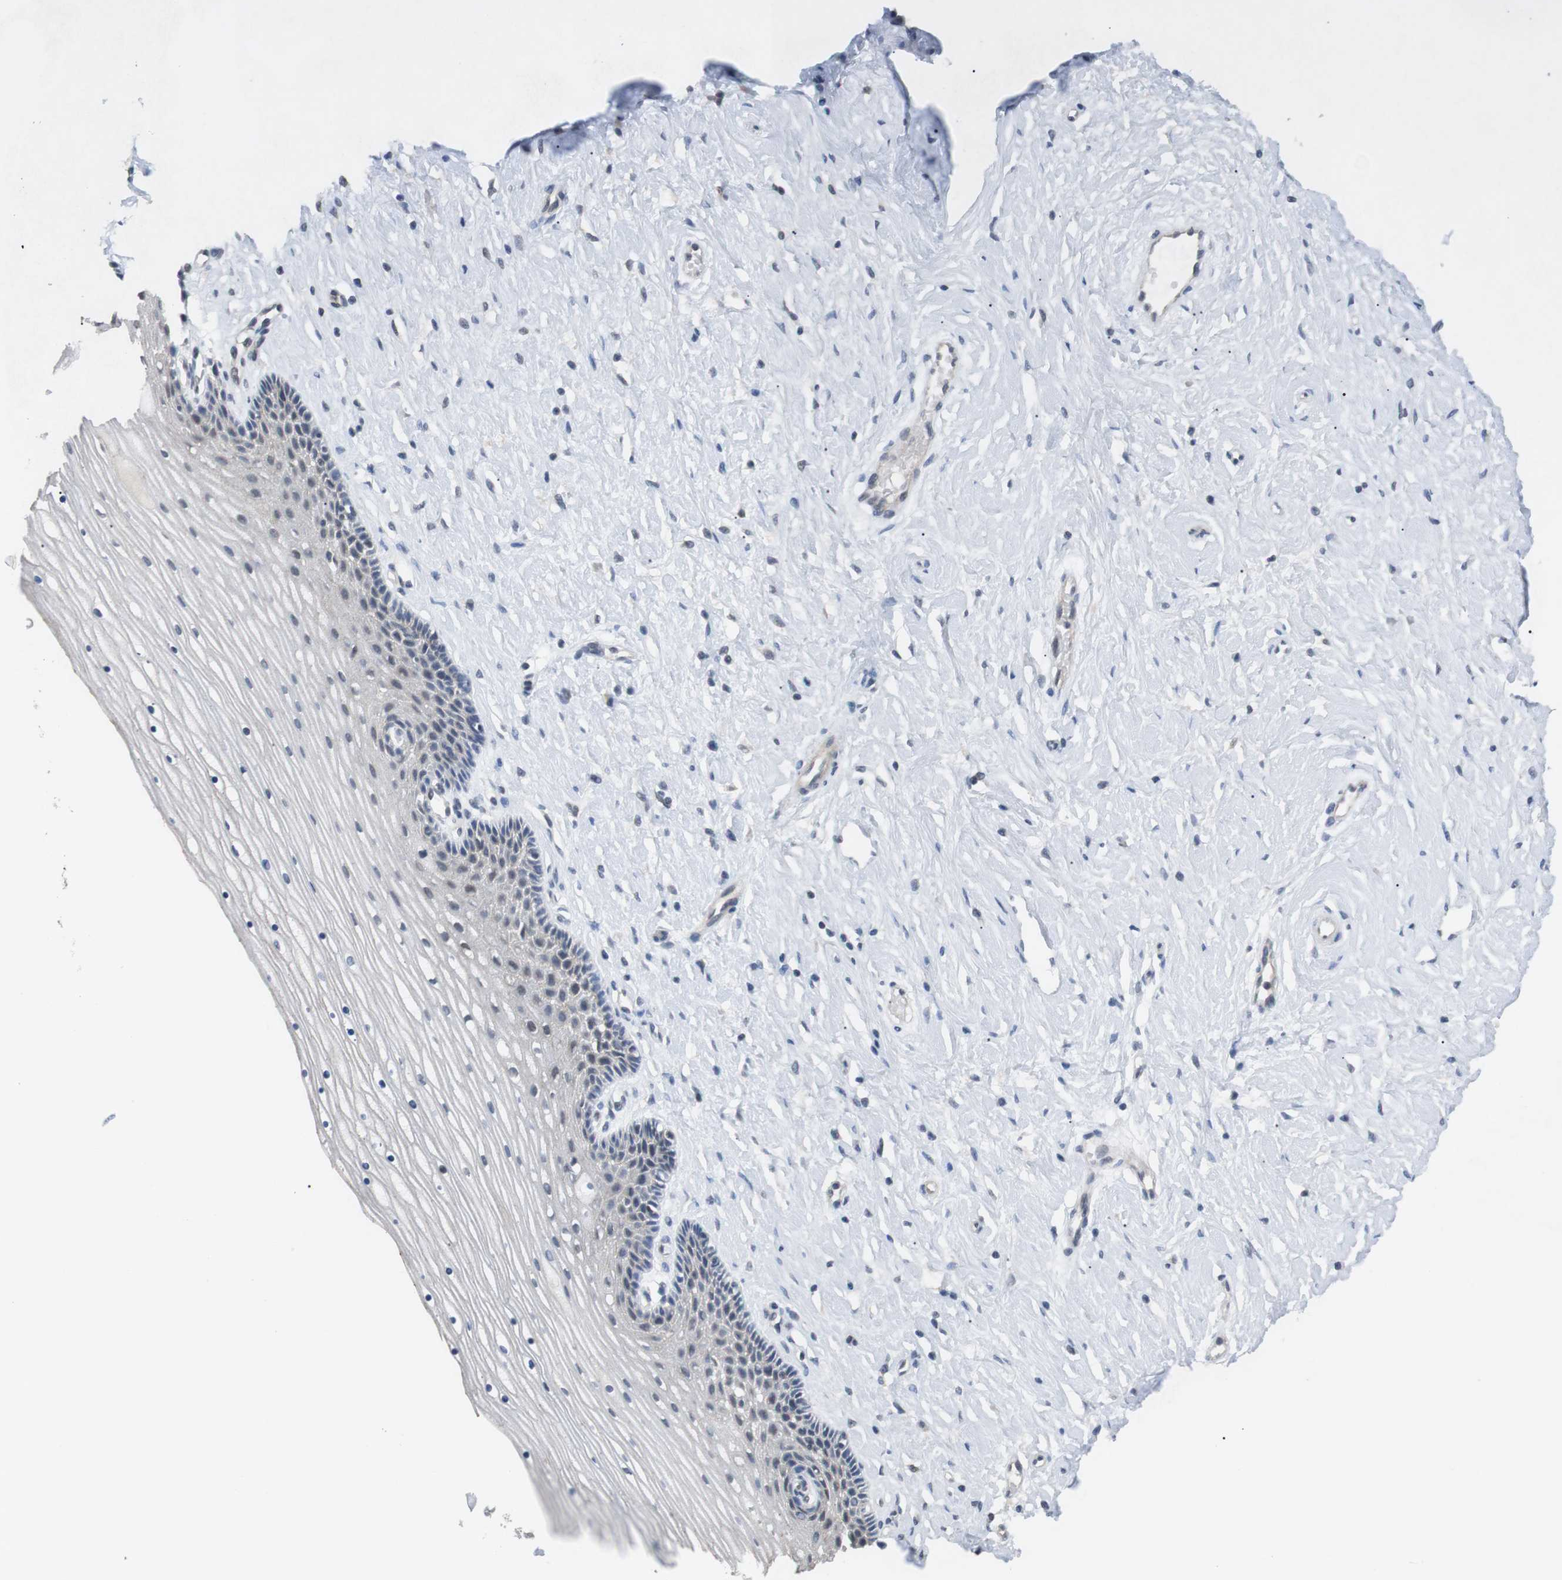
{"staining": {"intensity": "weak", "quantity": "<25%", "location": "nuclear"}, "tissue": "cervix", "cell_type": "Glandular cells", "image_type": "normal", "snomed": [{"axis": "morphology", "description": "Normal tissue, NOS"}, {"axis": "topography", "description": "Cervix"}], "caption": "Human cervix stained for a protein using immunohistochemistry reveals no positivity in glandular cells.", "gene": "NECTIN1", "patient": {"sex": "female", "age": 39}}